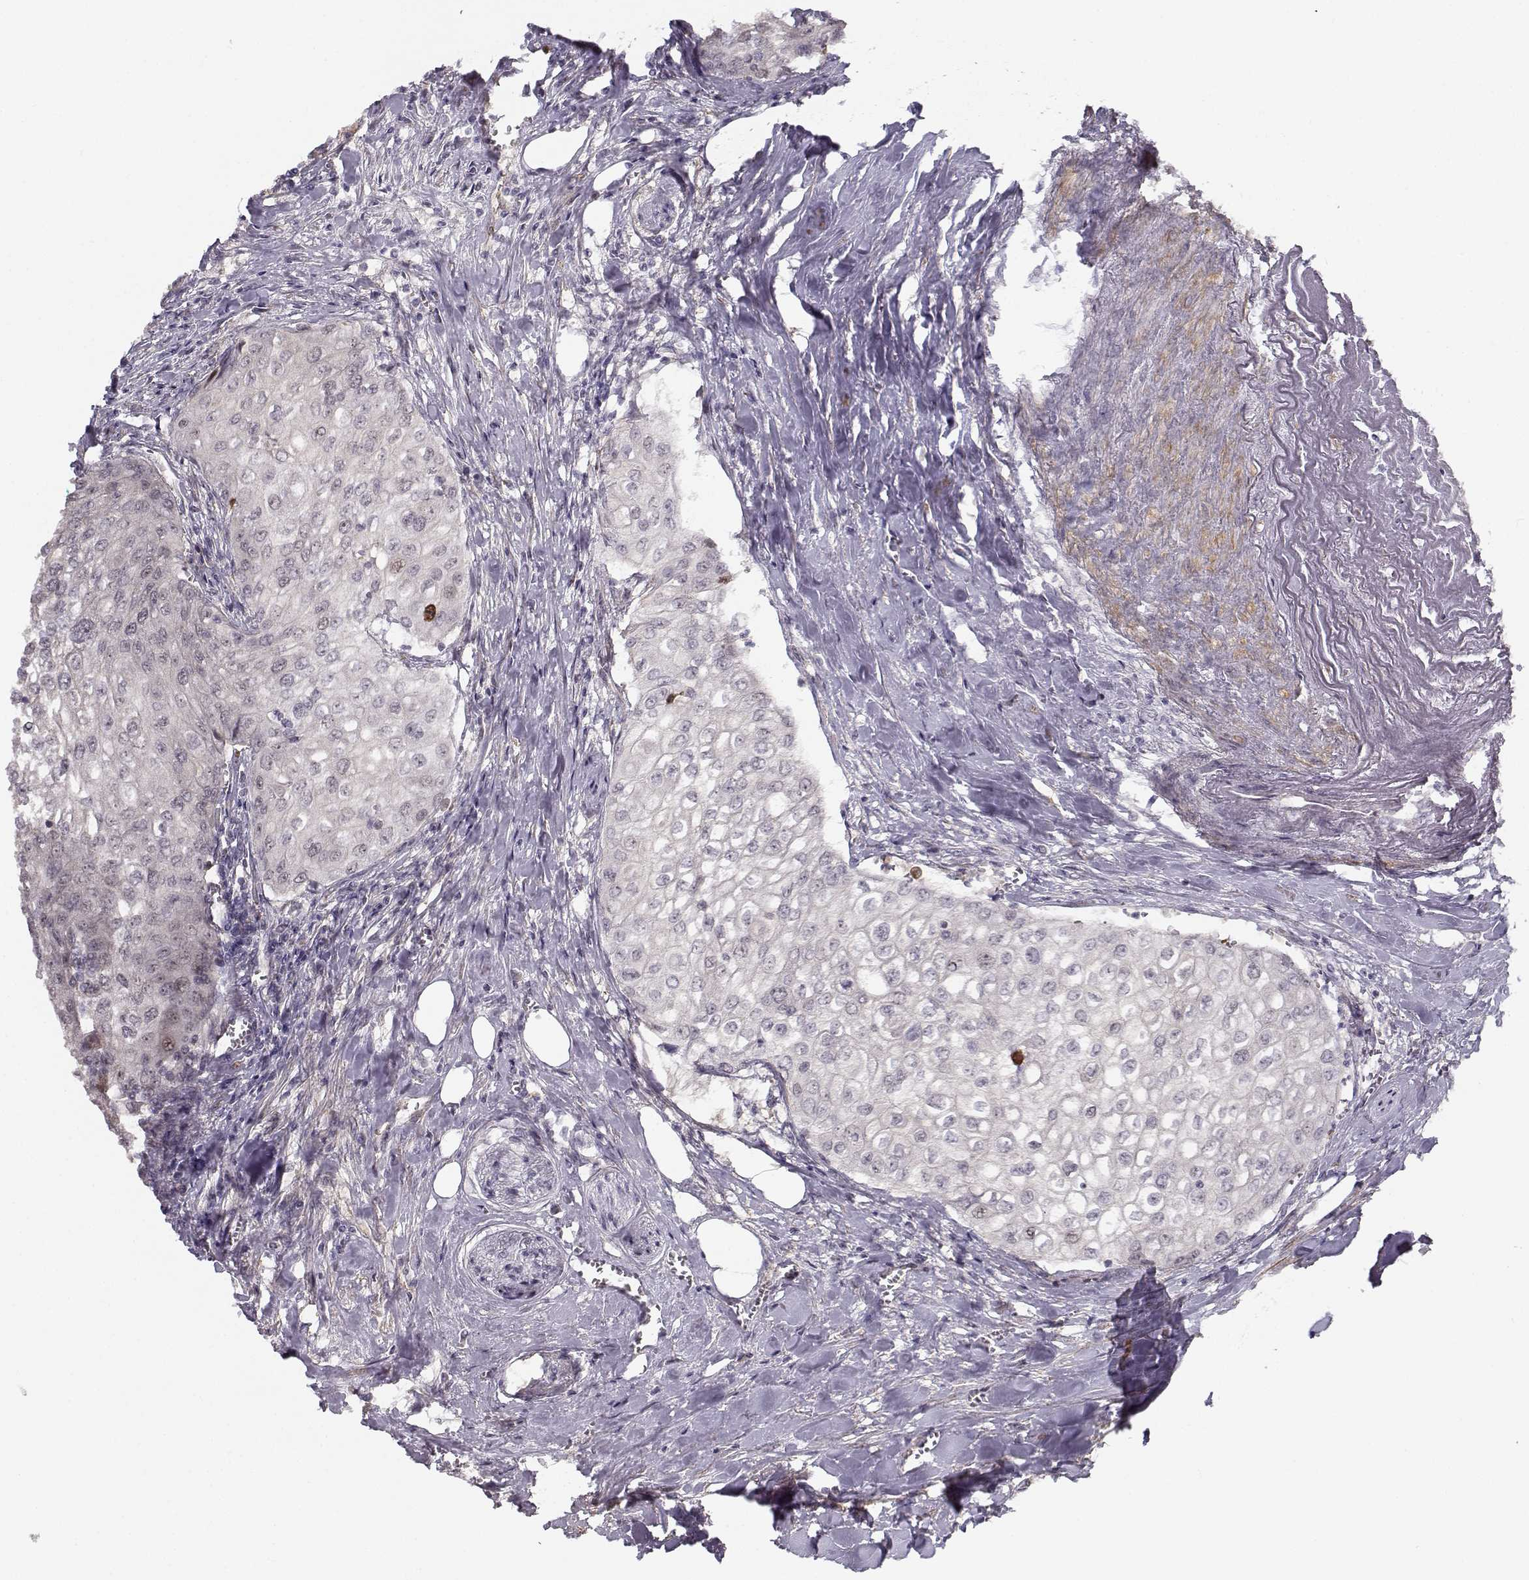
{"staining": {"intensity": "negative", "quantity": "none", "location": "none"}, "tissue": "urothelial cancer", "cell_type": "Tumor cells", "image_type": "cancer", "snomed": [{"axis": "morphology", "description": "Urothelial carcinoma, High grade"}, {"axis": "topography", "description": "Urinary bladder"}], "caption": "There is no significant positivity in tumor cells of urothelial cancer.", "gene": "RGS9BP", "patient": {"sex": "male", "age": 62}}